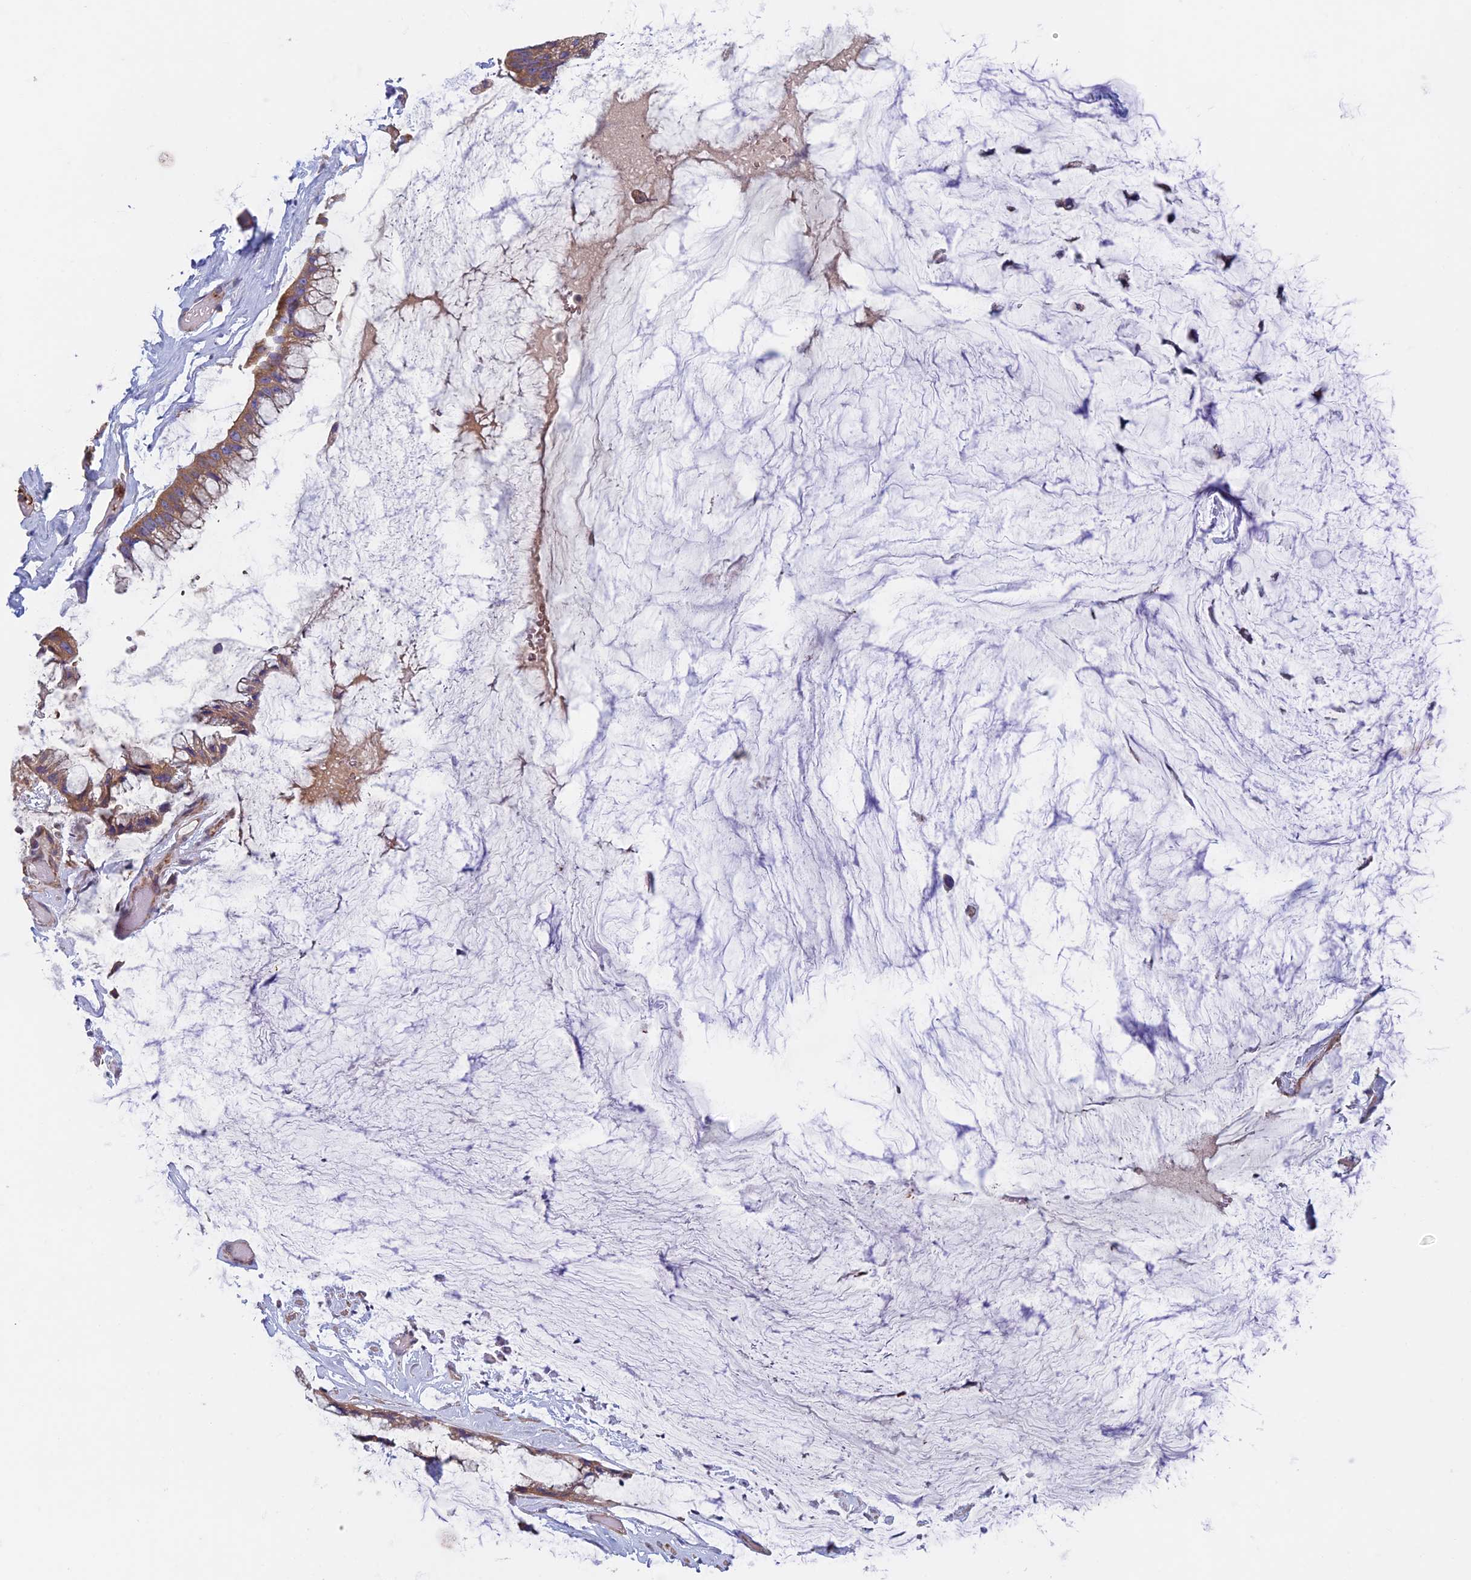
{"staining": {"intensity": "moderate", "quantity": ">75%", "location": "cytoplasmic/membranous"}, "tissue": "ovarian cancer", "cell_type": "Tumor cells", "image_type": "cancer", "snomed": [{"axis": "morphology", "description": "Cystadenocarcinoma, mucinous, NOS"}, {"axis": "topography", "description": "Ovary"}], "caption": "This photomicrograph shows ovarian cancer (mucinous cystadenocarcinoma) stained with immunohistochemistry (IHC) to label a protein in brown. The cytoplasmic/membranous of tumor cells show moderate positivity for the protein. Nuclei are counter-stained blue.", "gene": "DNM1L", "patient": {"sex": "female", "age": 39}}